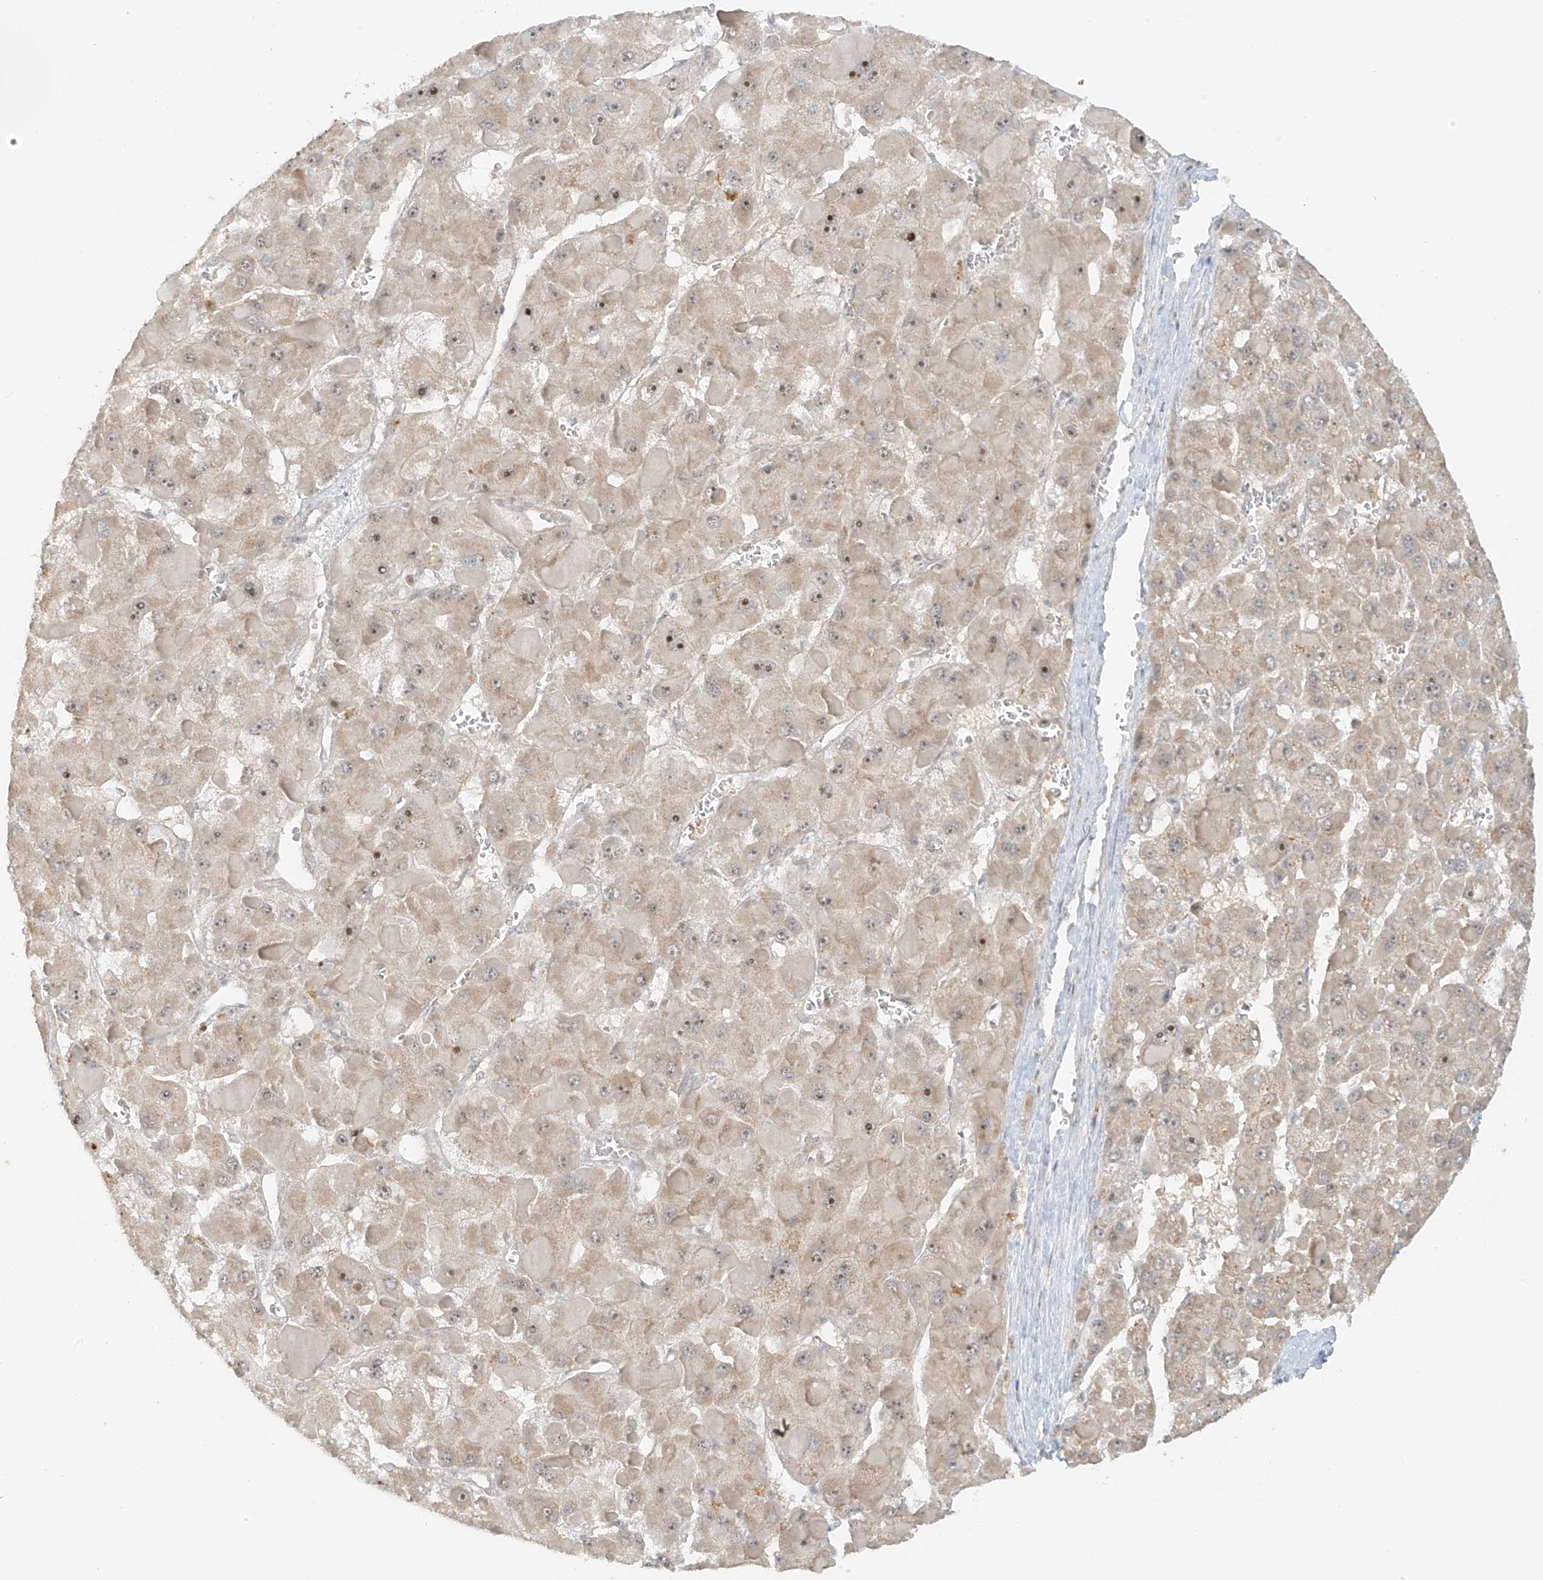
{"staining": {"intensity": "weak", "quantity": ">75%", "location": "cytoplasmic/membranous,nuclear"}, "tissue": "liver cancer", "cell_type": "Tumor cells", "image_type": "cancer", "snomed": [{"axis": "morphology", "description": "Carcinoma, Hepatocellular, NOS"}, {"axis": "topography", "description": "Liver"}], "caption": "This micrograph exhibits liver hepatocellular carcinoma stained with immunohistochemistry to label a protein in brown. The cytoplasmic/membranous and nuclear of tumor cells show weak positivity for the protein. Nuclei are counter-stained blue.", "gene": "MIPEP", "patient": {"sex": "female", "age": 73}}